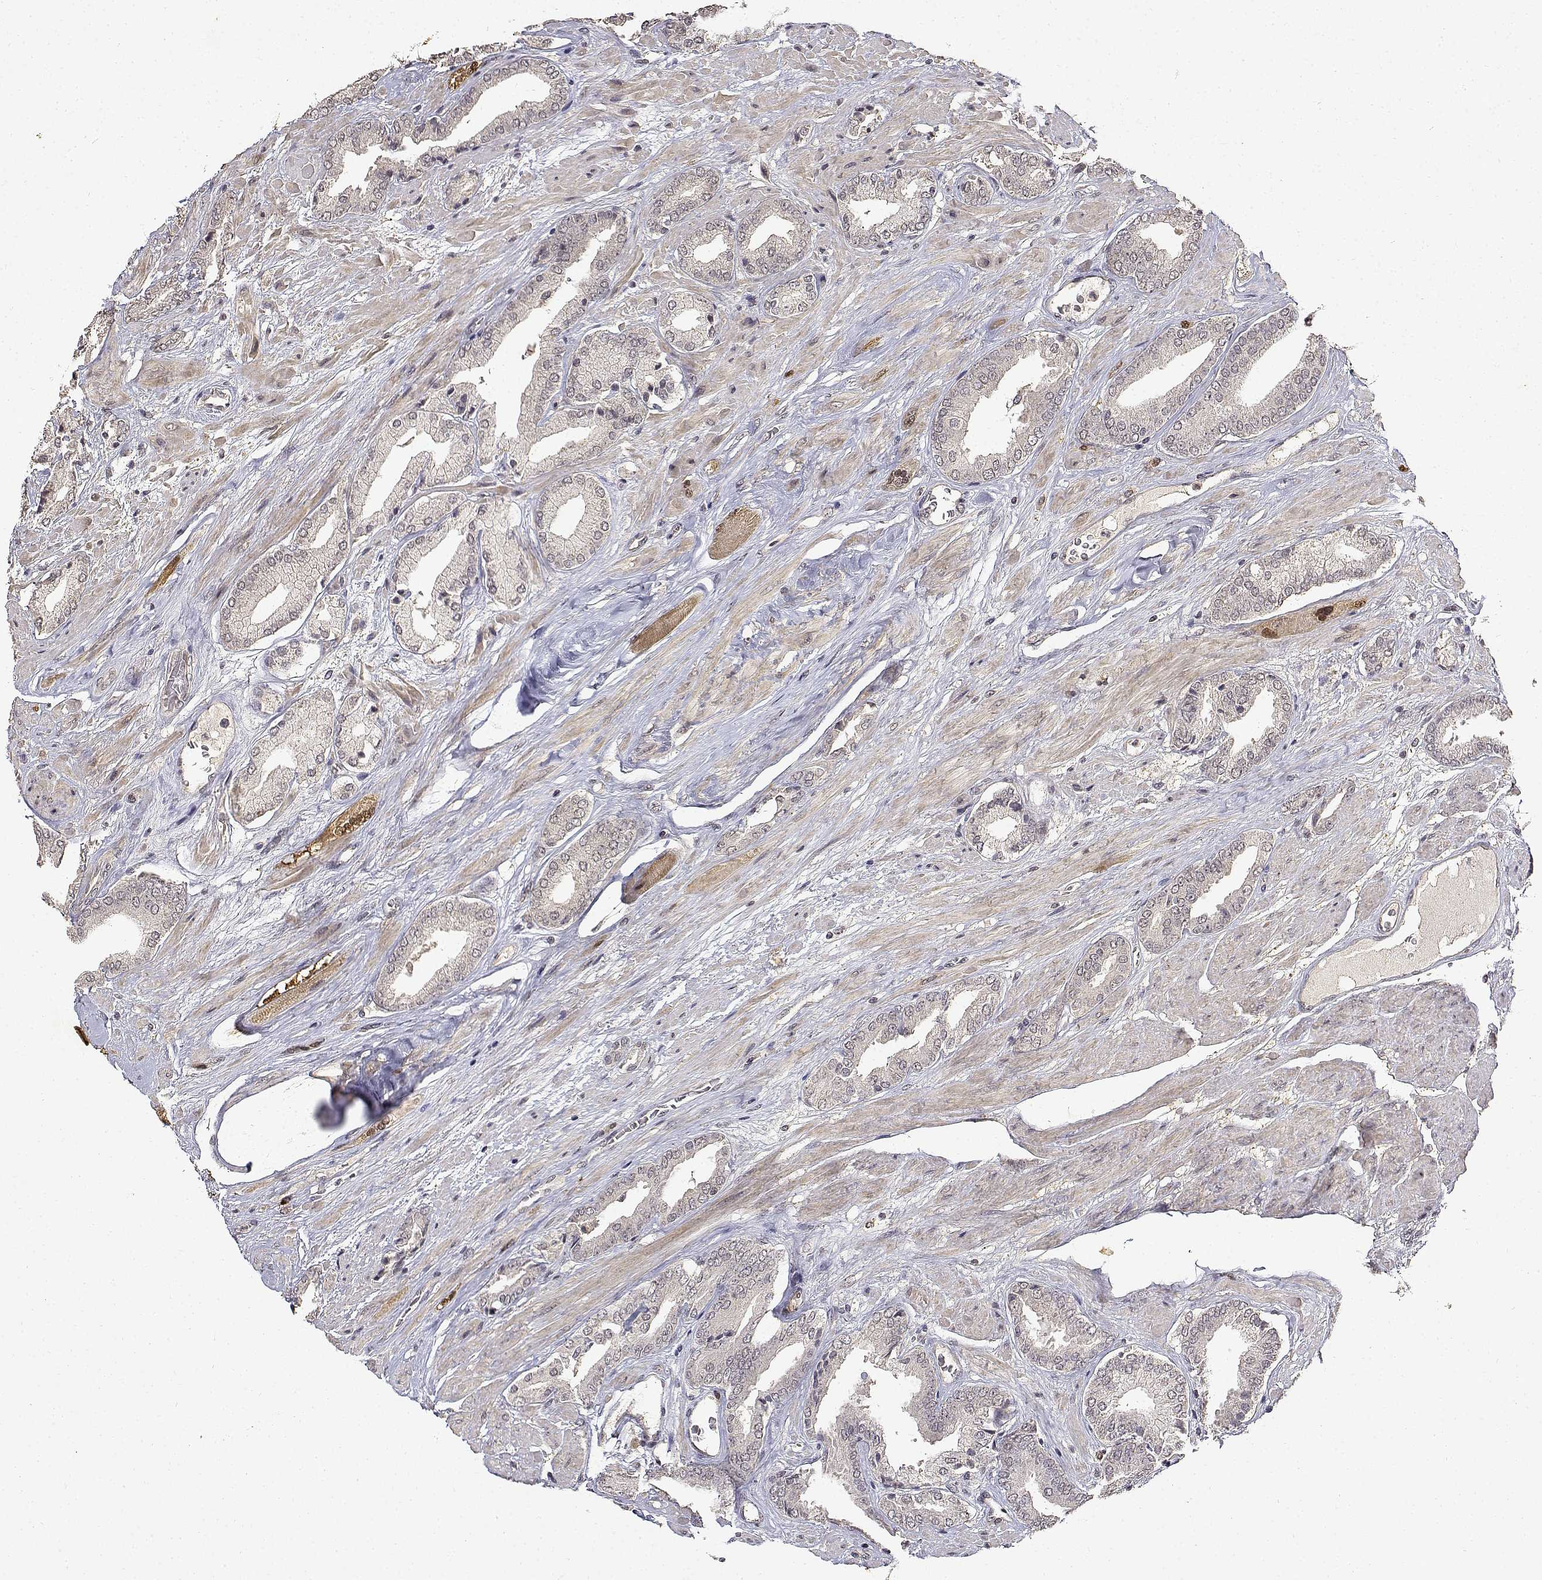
{"staining": {"intensity": "negative", "quantity": "none", "location": "none"}, "tissue": "prostate cancer", "cell_type": "Tumor cells", "image_type": "cancer", "snomed": [{"axis": "morphology", "description": "Adenocarcinoma, High grade"}, {"axis": "topography", "description": "Prostate"}], "caption": "This is an IHC image of human high-grade adenocarcinoma (prostate). There is no expression in tumor cells.", "gene": "BDNF", "patient": {"sex": "male", "age": 56}}